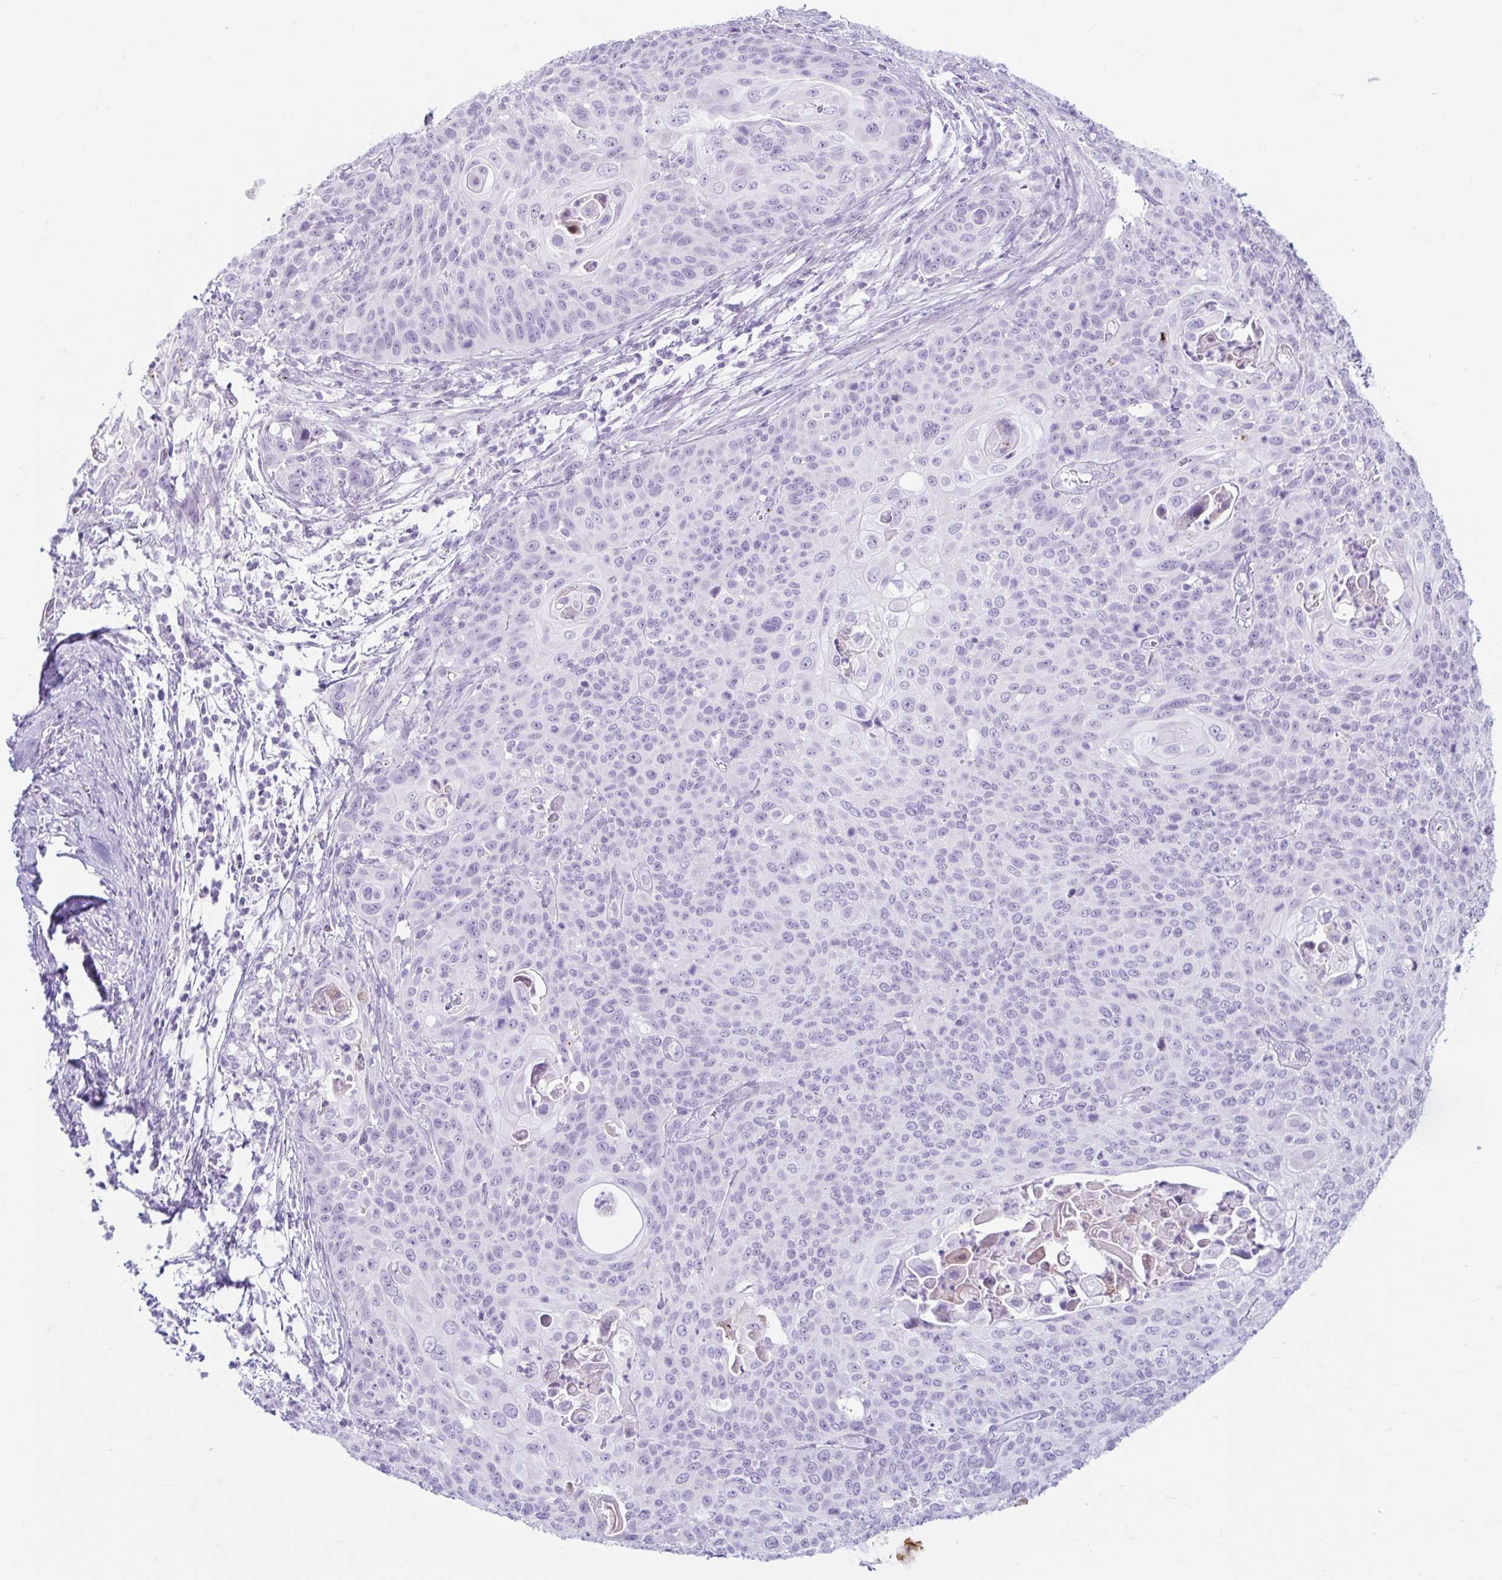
{"staining": {"intensity": "negative", "quantity": "none", "location": "none"}, "tissue": "cervical cancer", "cell_type": "Tumor cells", "image_type": "cancer", "snomed": [{"axis": "morphology", "description": "Squamous cell carcinoma, NOS"}, {"axis": "topography", "description": "Cervix"}], "caption": "An image of squamous cell carcinoma (cervical) stained for a protein reveals no brown staining in tumor cells.", "gene": "ERICH6", "patient": {"sex": "female", "age": 65}}